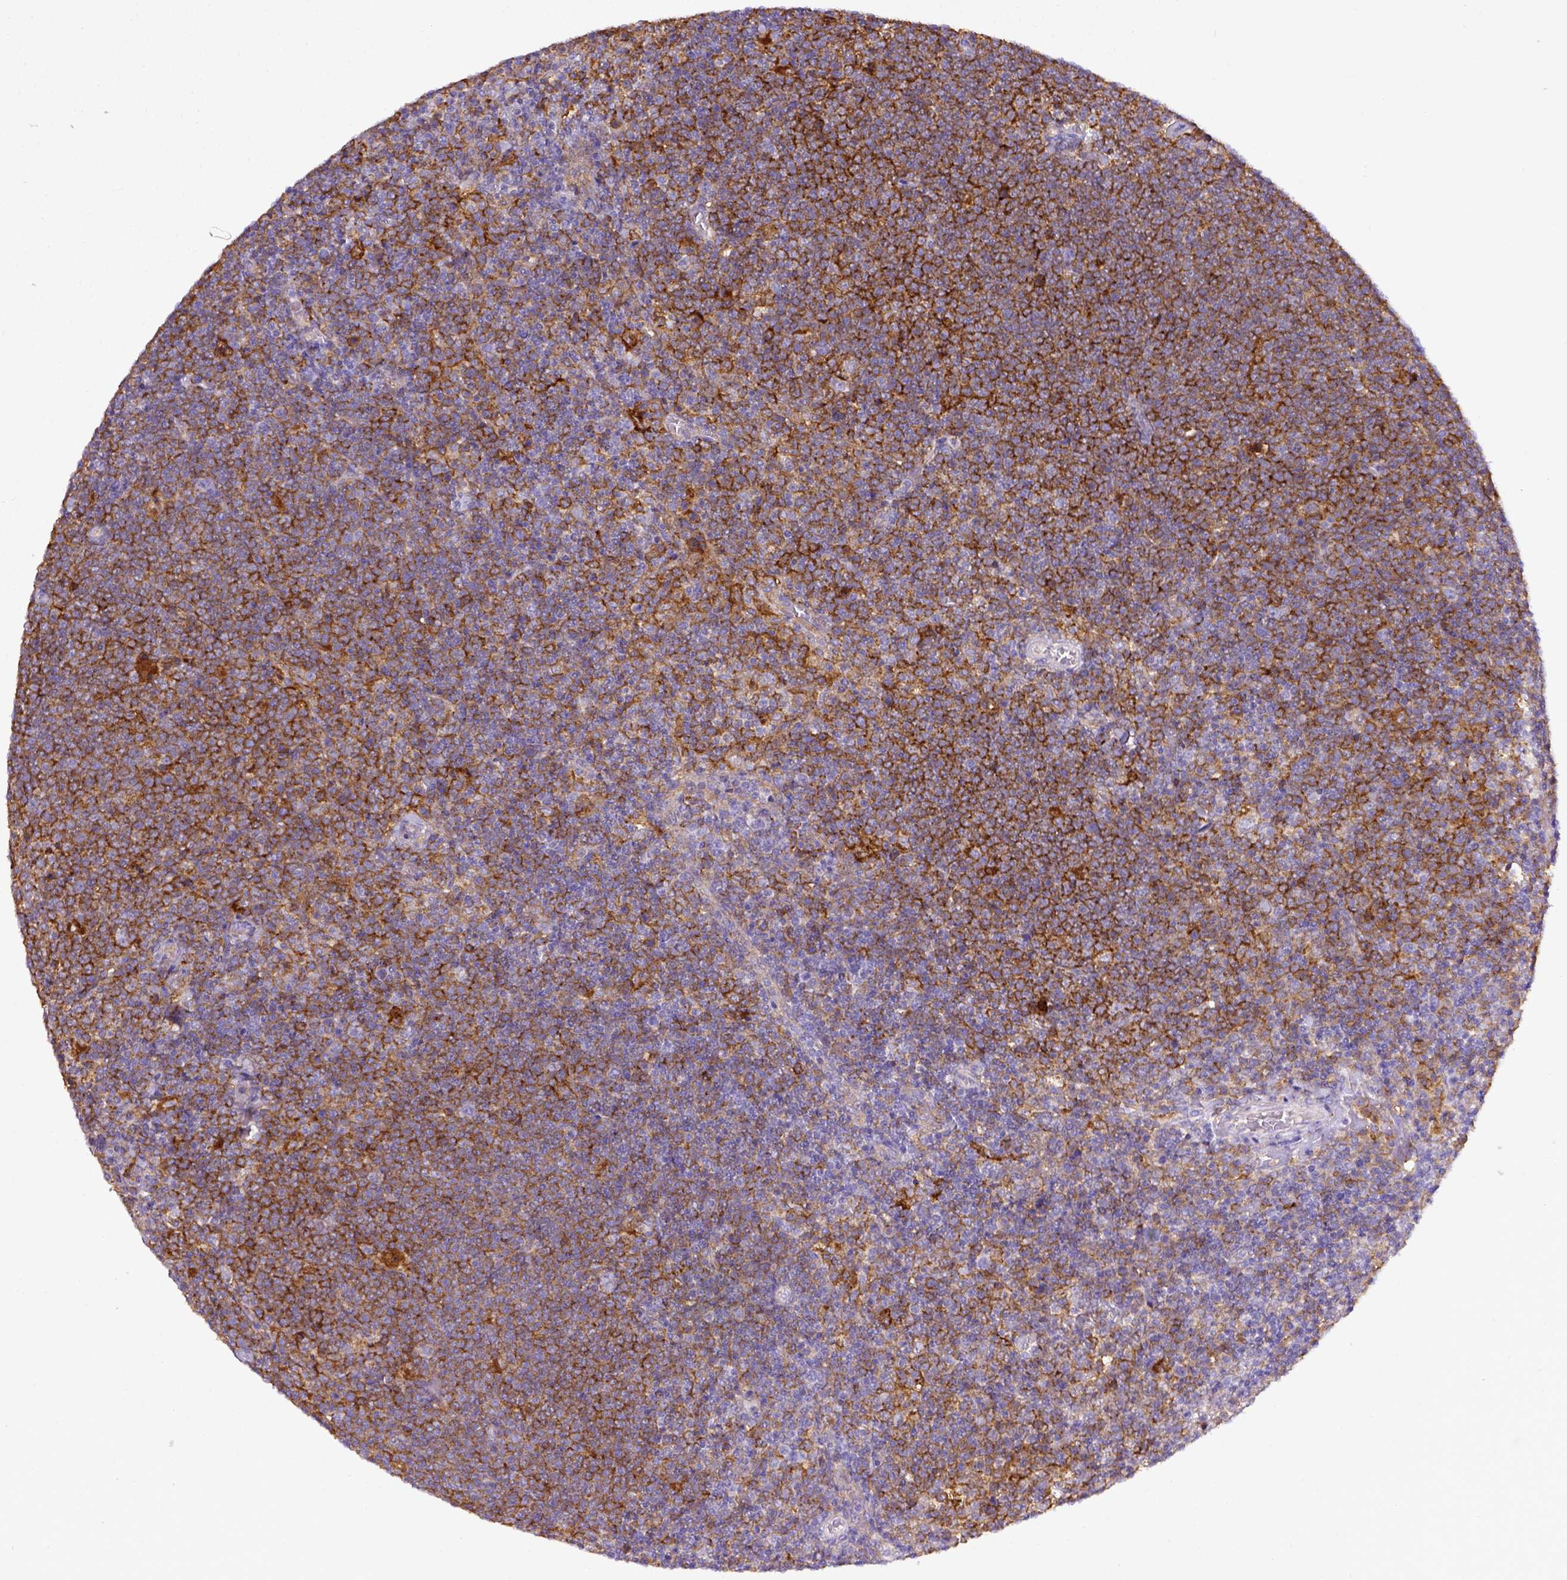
{"staining": {"intensity": "moderate", "quantity": "25%-75%", "location": "cytoplasmic/membranous"}, "tissue": "lymphoma", "cell_type": "Tumor cells", "image_type": "cancer", "snomed": [{"axis": "morphology", "description": "Malignant lymphoma, non-Hodgkin's type, High grade"}, {"axis": "topography", "description": "Lymph node"}], "caption": "Human malignant lymphoma, non-Hodgkin's type (high-grade) stained for a protein (brown) demonstrates moderate cytoplasmic/membranous positive staining in approximately 25%-75% of tumor cells.", "gene": "CD40", "patient": {"sex": "male", "age": 61}}